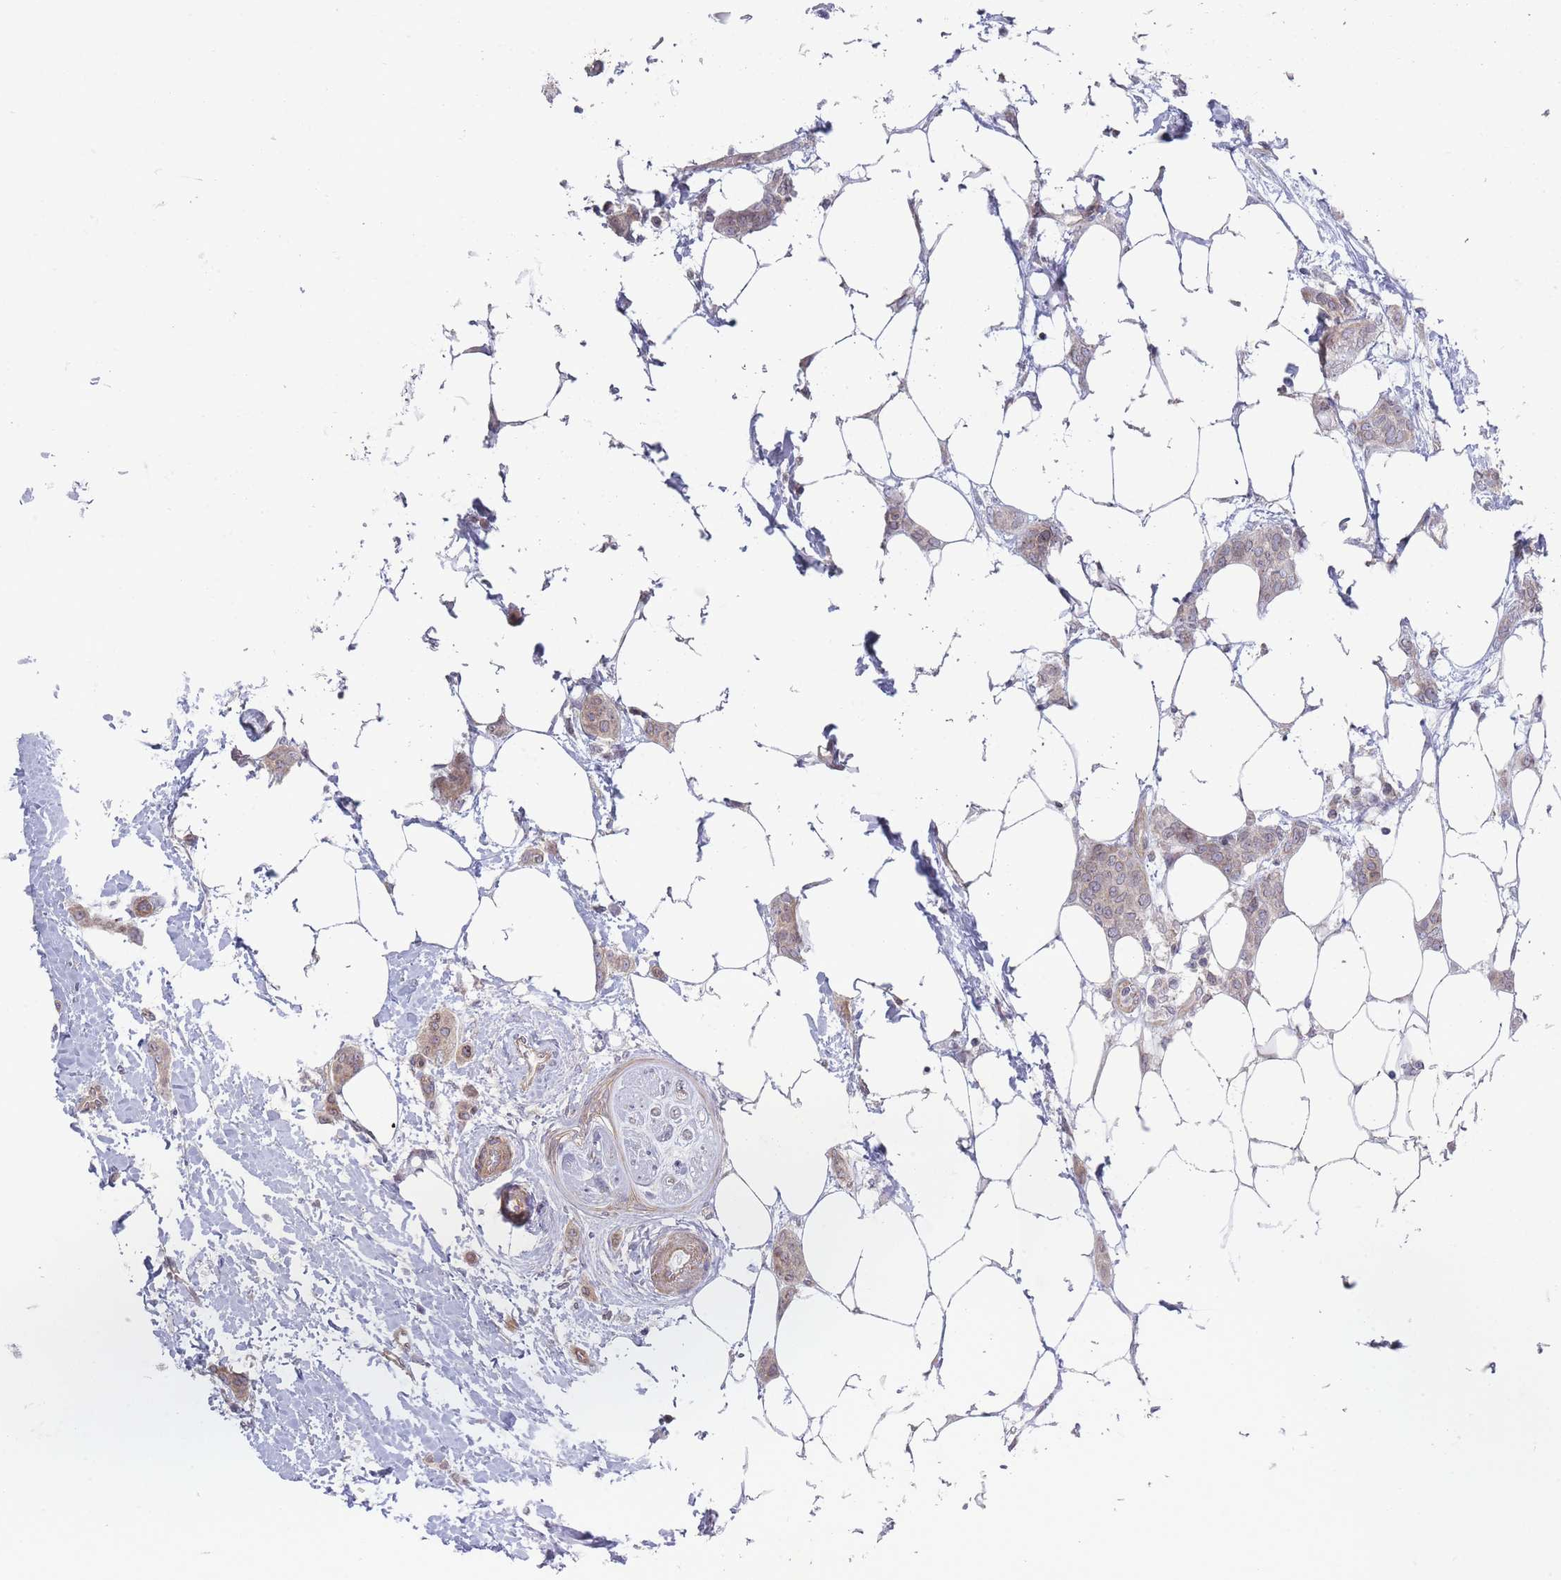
{"staining": {"intensity": "weak", "quantity": "25%-75%", "location": "cytoplasmic/membranous"}, "tissue": "breast cancer", "cell_type": "Tumor cells", "image_type": "cancer", "snomed": [{"axis": "morphology", "description": "Duct carcinoma"}, {"axis": "topography", "description": "Breast"}], "caption": "Approximately 25%-75% of tumor cells in human breast invasive ductal carcinoma show weak cytoplasmic/membranous protein staining as visualized by brown immunohistochemical staining.", "gene": "VRK2", "patient": {"sex": "female", "age": 72}}